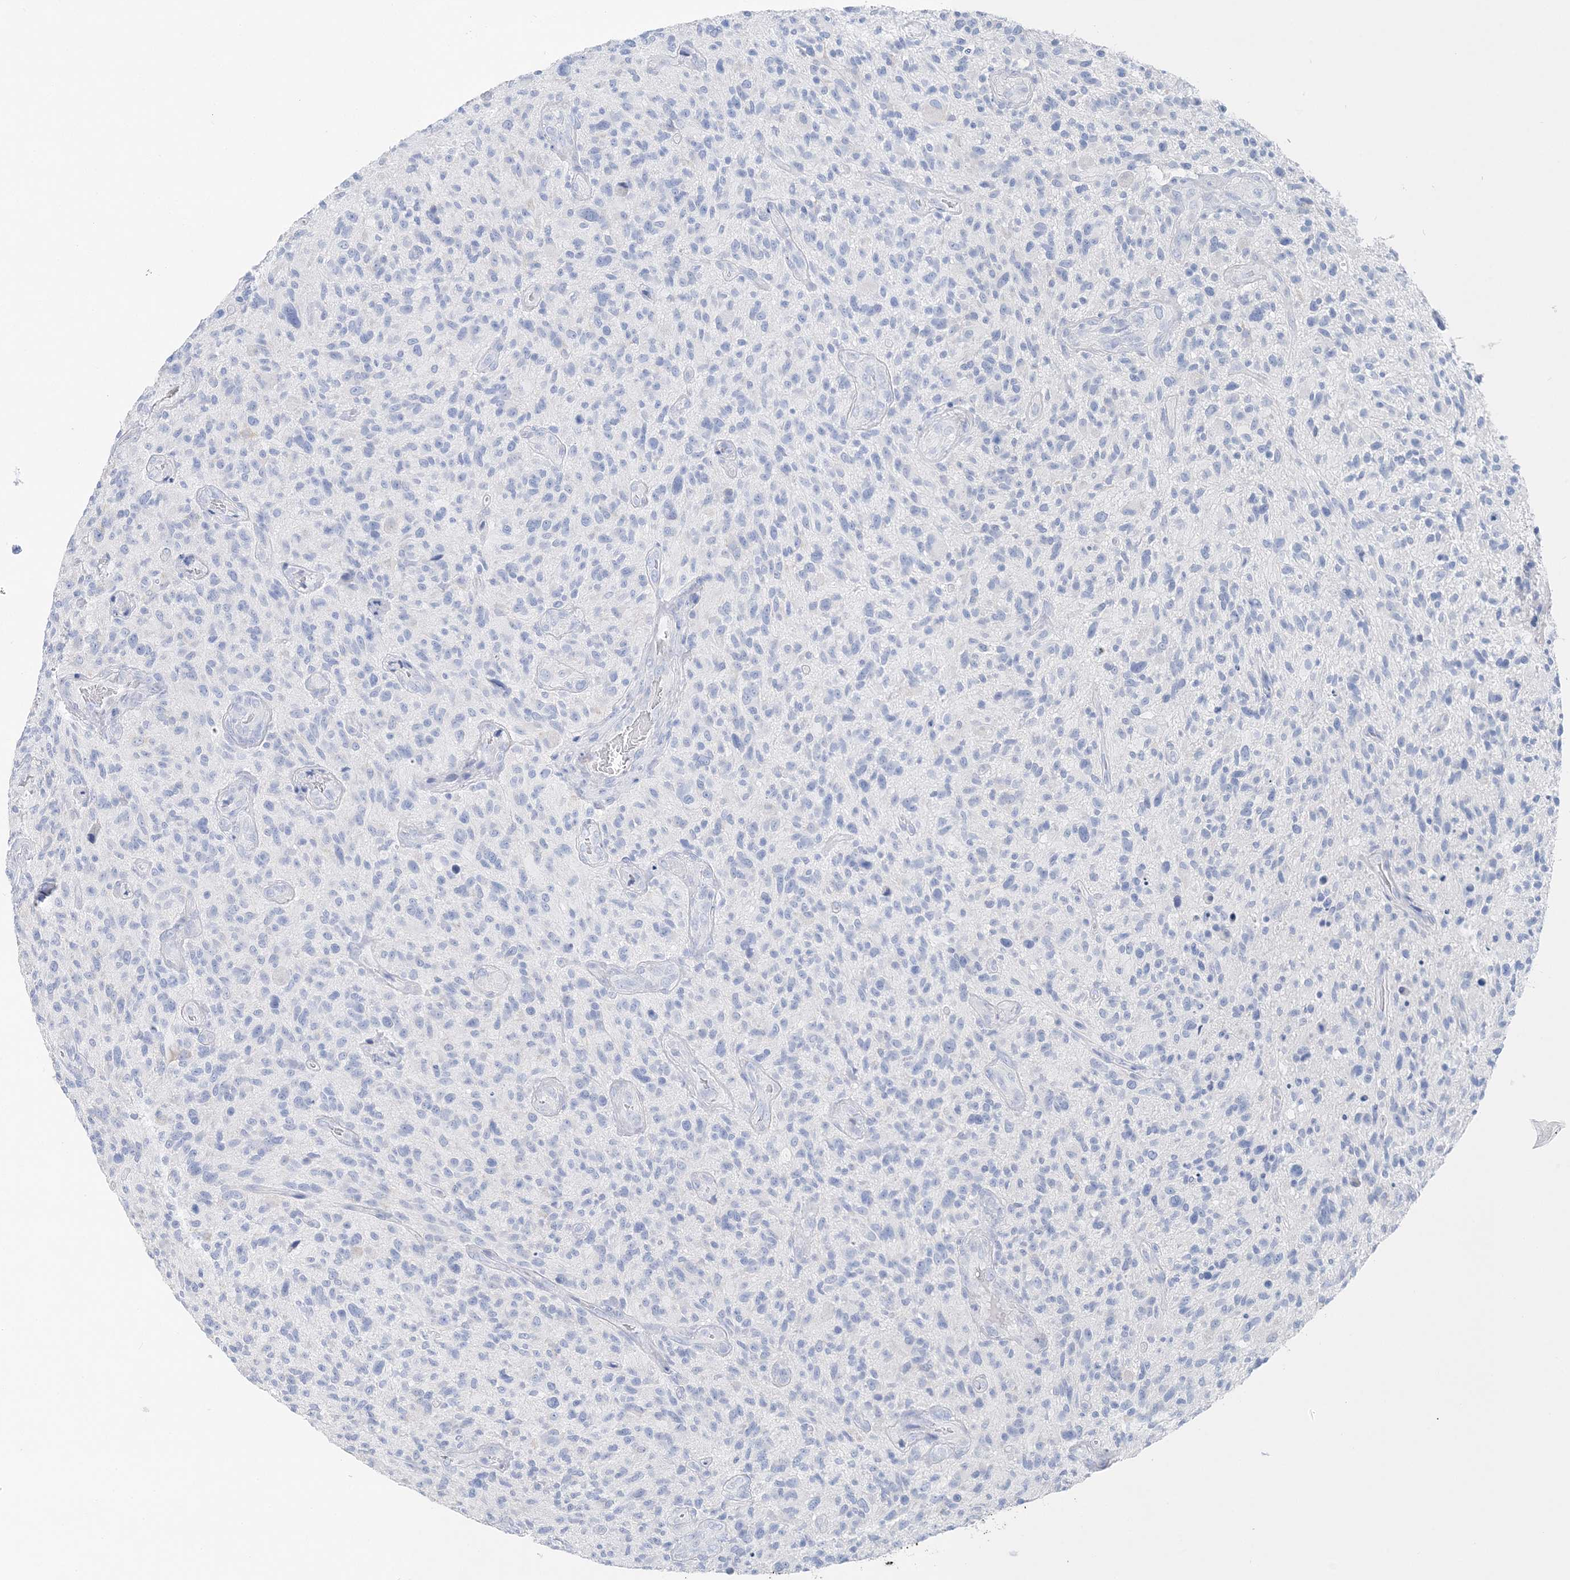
{"staining": {"intensity": "negative", "quantity": "none", "location": "none"}, "tissue": "glioma", "cell_type": "Tumor cells", "image_type": "cancer", "snomed": [{"axis": "morphology", "description": "Glioma, malignant, High grade"}, {"axis": "topography", "description": "Brain"}], "caption": "Tumor cells show no significant protein positivity in malignant glioma (high-grade).", "gene": "TSPYL6", "patient": {"sex": "male", "age": 47}}